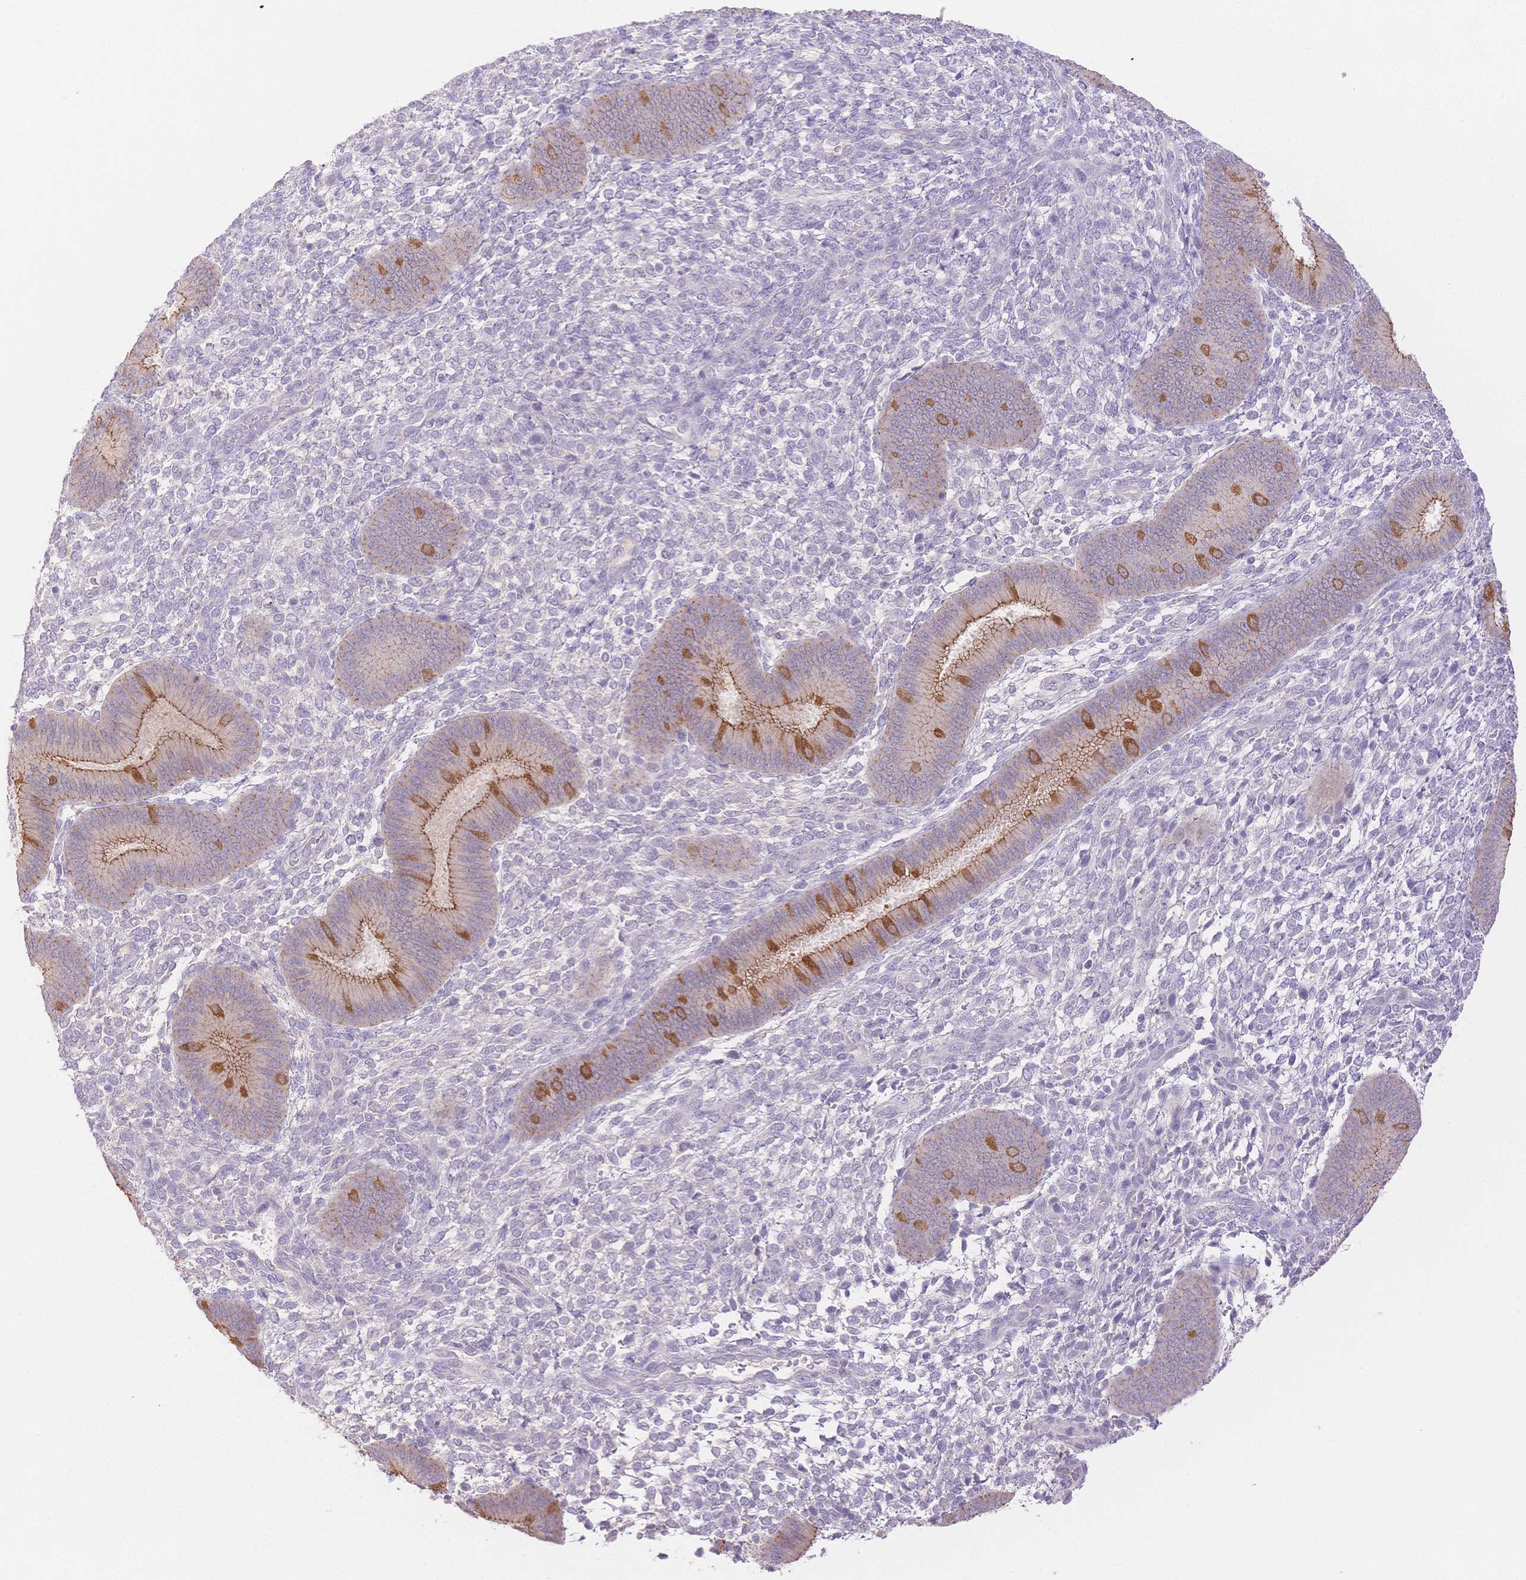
{"staining": {"intensity": "negative", "quantity": "none", "location": "none"}, "tissue": "endometrium", "cell_type": "Cells in endometrial stroma", "image_type": "normal", "snomed": [{"axis": "morphology", "description": "Normal tissue, NOS"}, {"axis": "topography", "description": "Endometrium"}], "caption": "An image of endometrium stained for a protein shows no brown staining in cells in endometrial stroma.", "gene": "WDR54", "patient": {"sex": "female", "age": 39}}